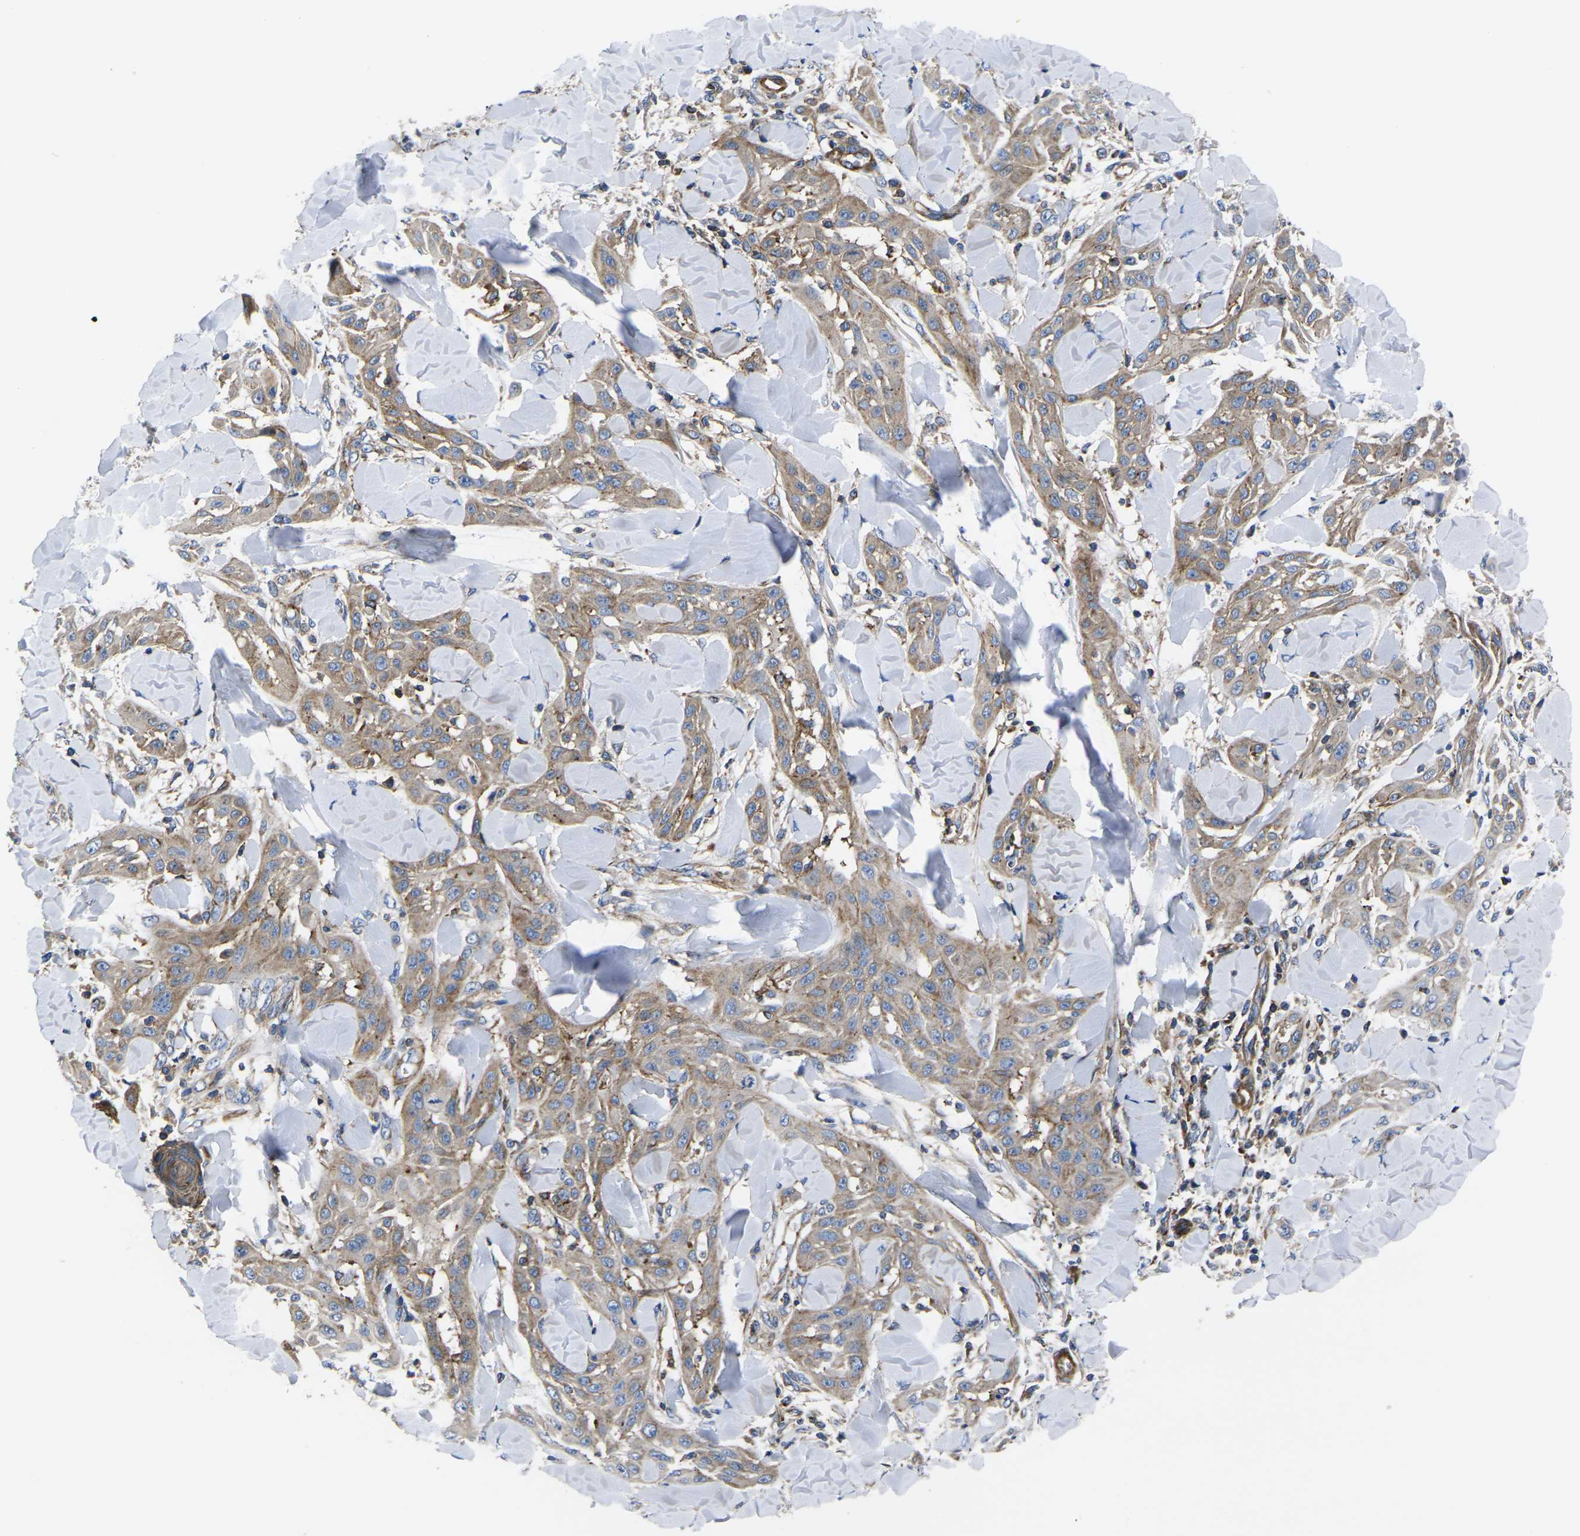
{"staining": {"intensity": "weak", "quantity": ">75%", "location": "cytoplasmic/membranous"}, "tissue": "skin cancer", "cell_type": "Tumor cells", "image_type": "cancer", "snomed": [{"axis": "morphology", "description": "Squamous cell carcinoma, NOS"}, {"axis": "topography", "description": "Skin"}], "caption": "Skin cancer was stained to show a protein in brown. There is low levels of weak cytoplasmic/membranous positivity in approximately >75% of tumor cells.", "gene": "GPR4", "patient": {"sex": "male", "age": 24}}